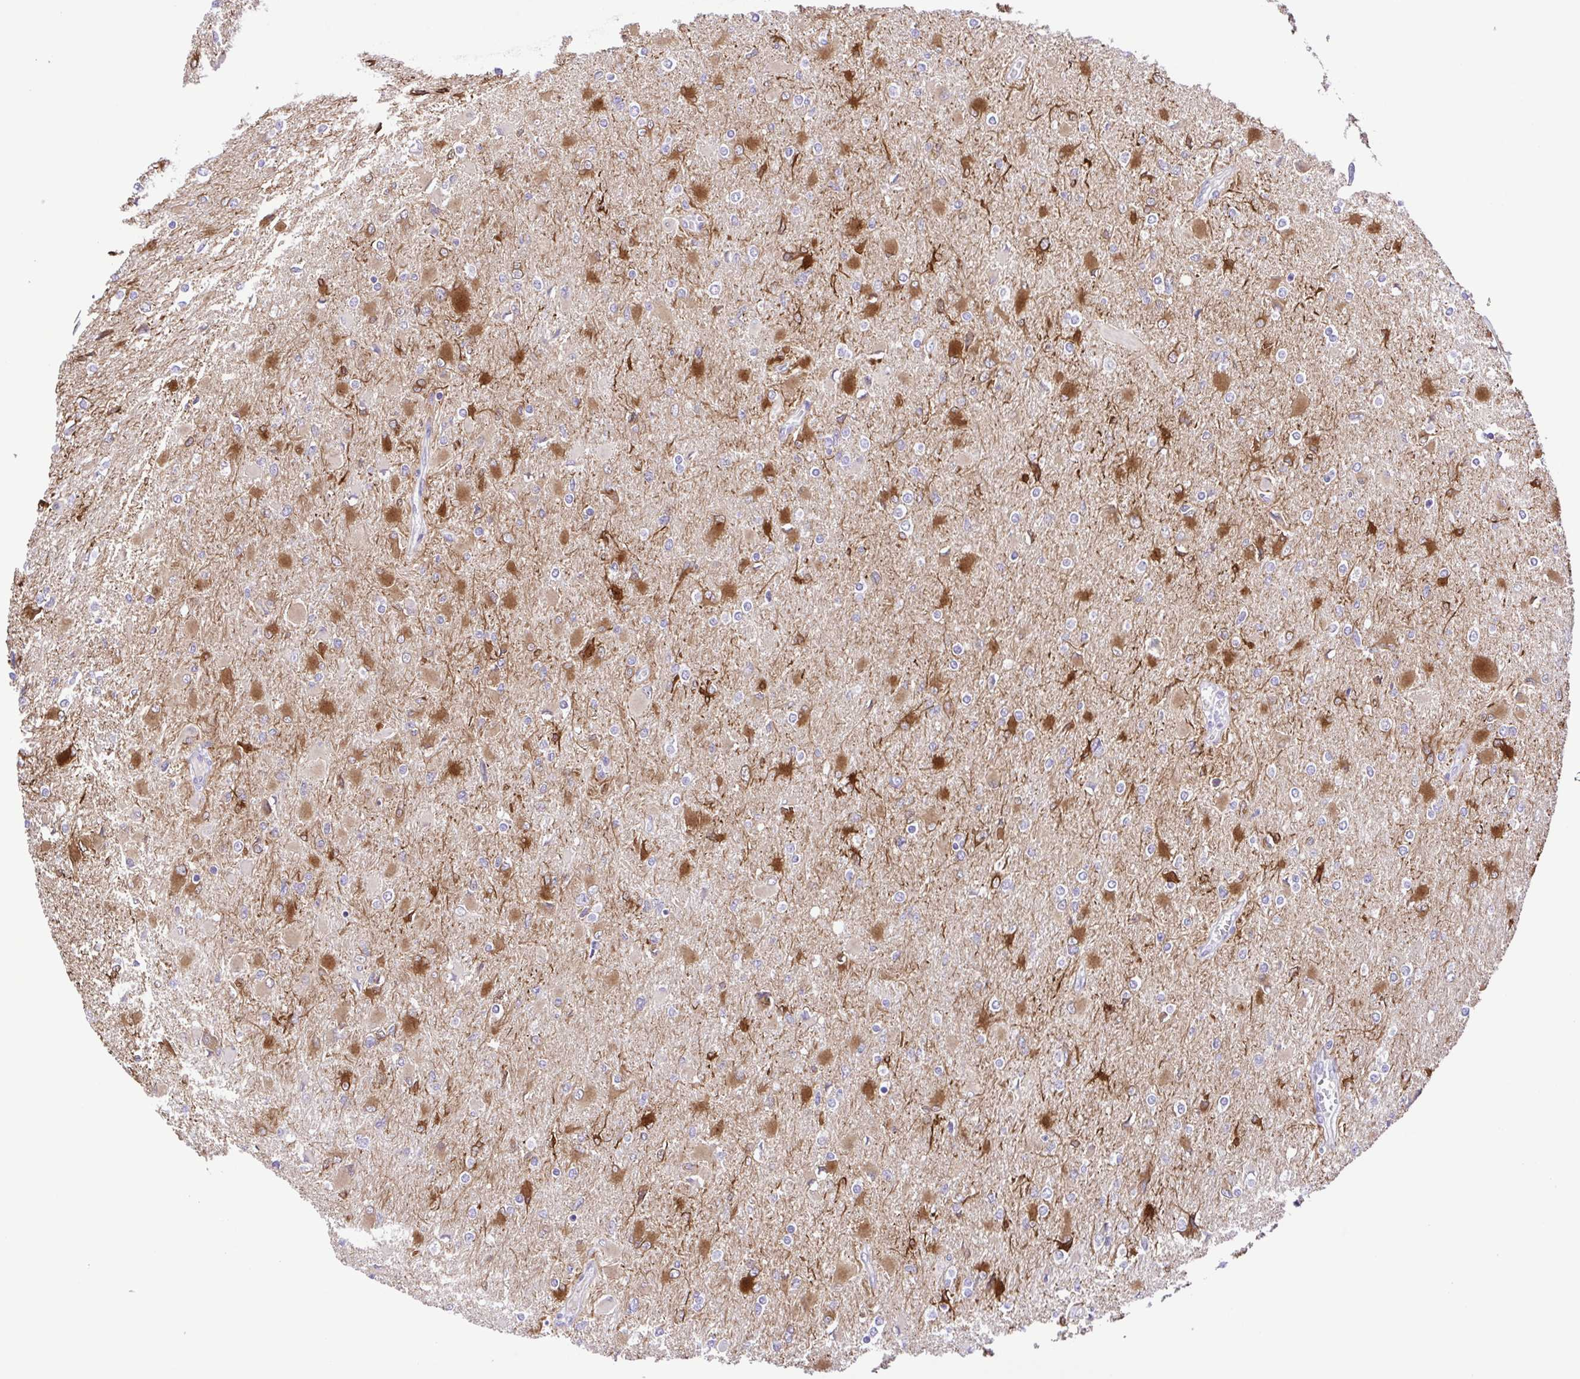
{"staining": {"intensity": "strong", "quantity": "25%-75%", "location": "cytoplasmic/membranous"}, "tissue": "glioma", "cell_type": "Tumor cells", "image_type": "cancer", "snomed": [{"axis": "morphology", "description": "Glioma, malignant, High grade"}, {"axis": "topography", "description": "Cerebral cortex"}], "caption": "An IHC histopathology image of neoplastic tissue is shown. Protein staining in brown labels strong cytoplasmic/membranous positivity in glioma within tumor cells. The protein of interest is stained brown, and the nuclei are stained in blue (DAB IHC with brightfield microscopy, high magnification).", "gene": "DCLK2", "patient": {"sex": "female", "age": 36}}